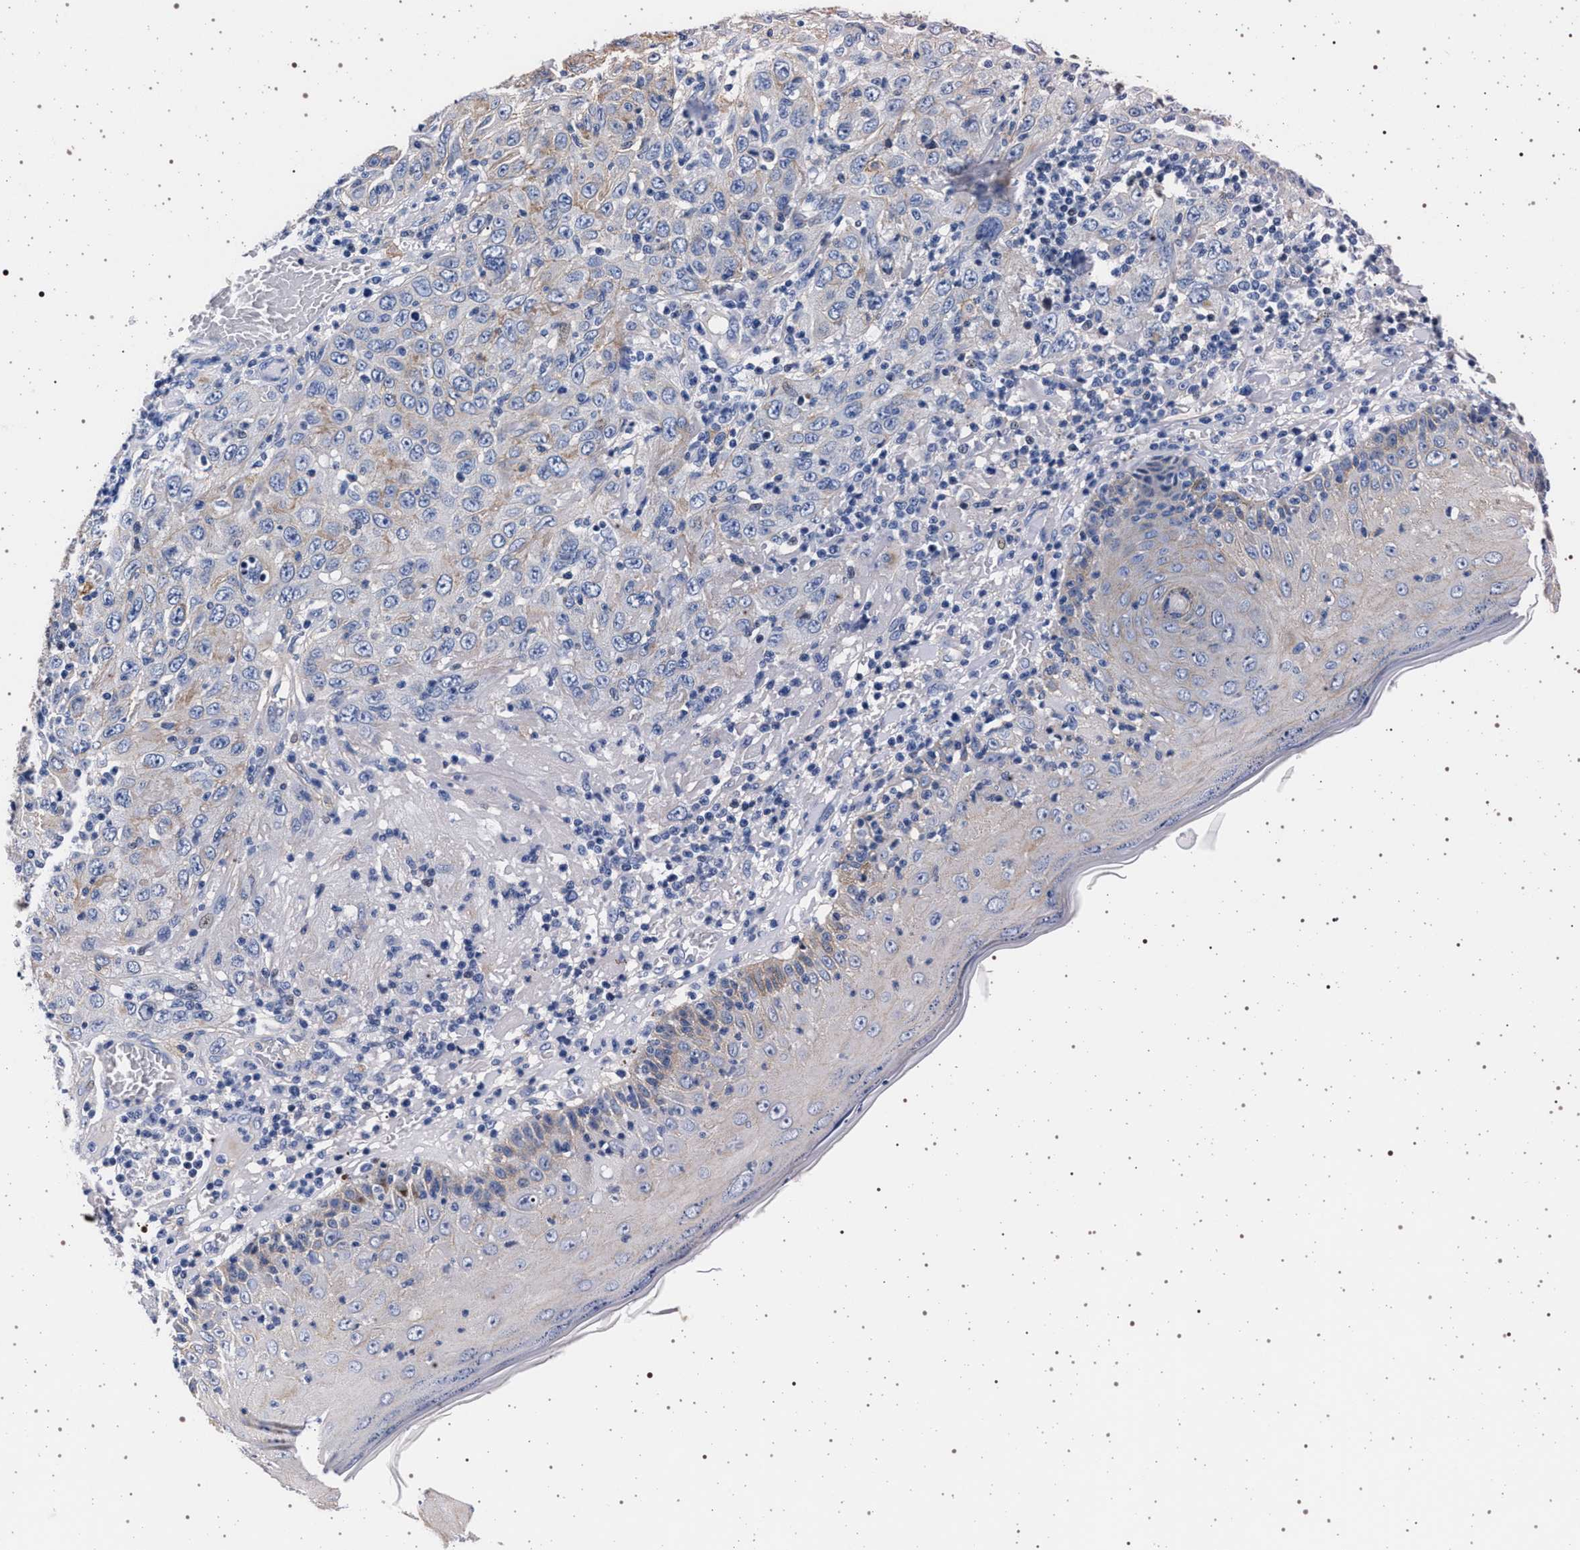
{"staining": {"intensity": "negative", "quantity": "none", "location": "none"}, "tissue": "skin cancer", "cell_type": "Tumor cells", "image_type": "cancer", "snomed": [{"axis": "morphology", "description": "Squamous cell carcinoma, NOS"}, {"axis": "topography", "description": "Skin"}], "caption": "Tumor cells show no significant protein expression in skin squamous cell carcinoma.", "gene": "SLC9A1", "patient": {"sex": "female", "age": 88}}